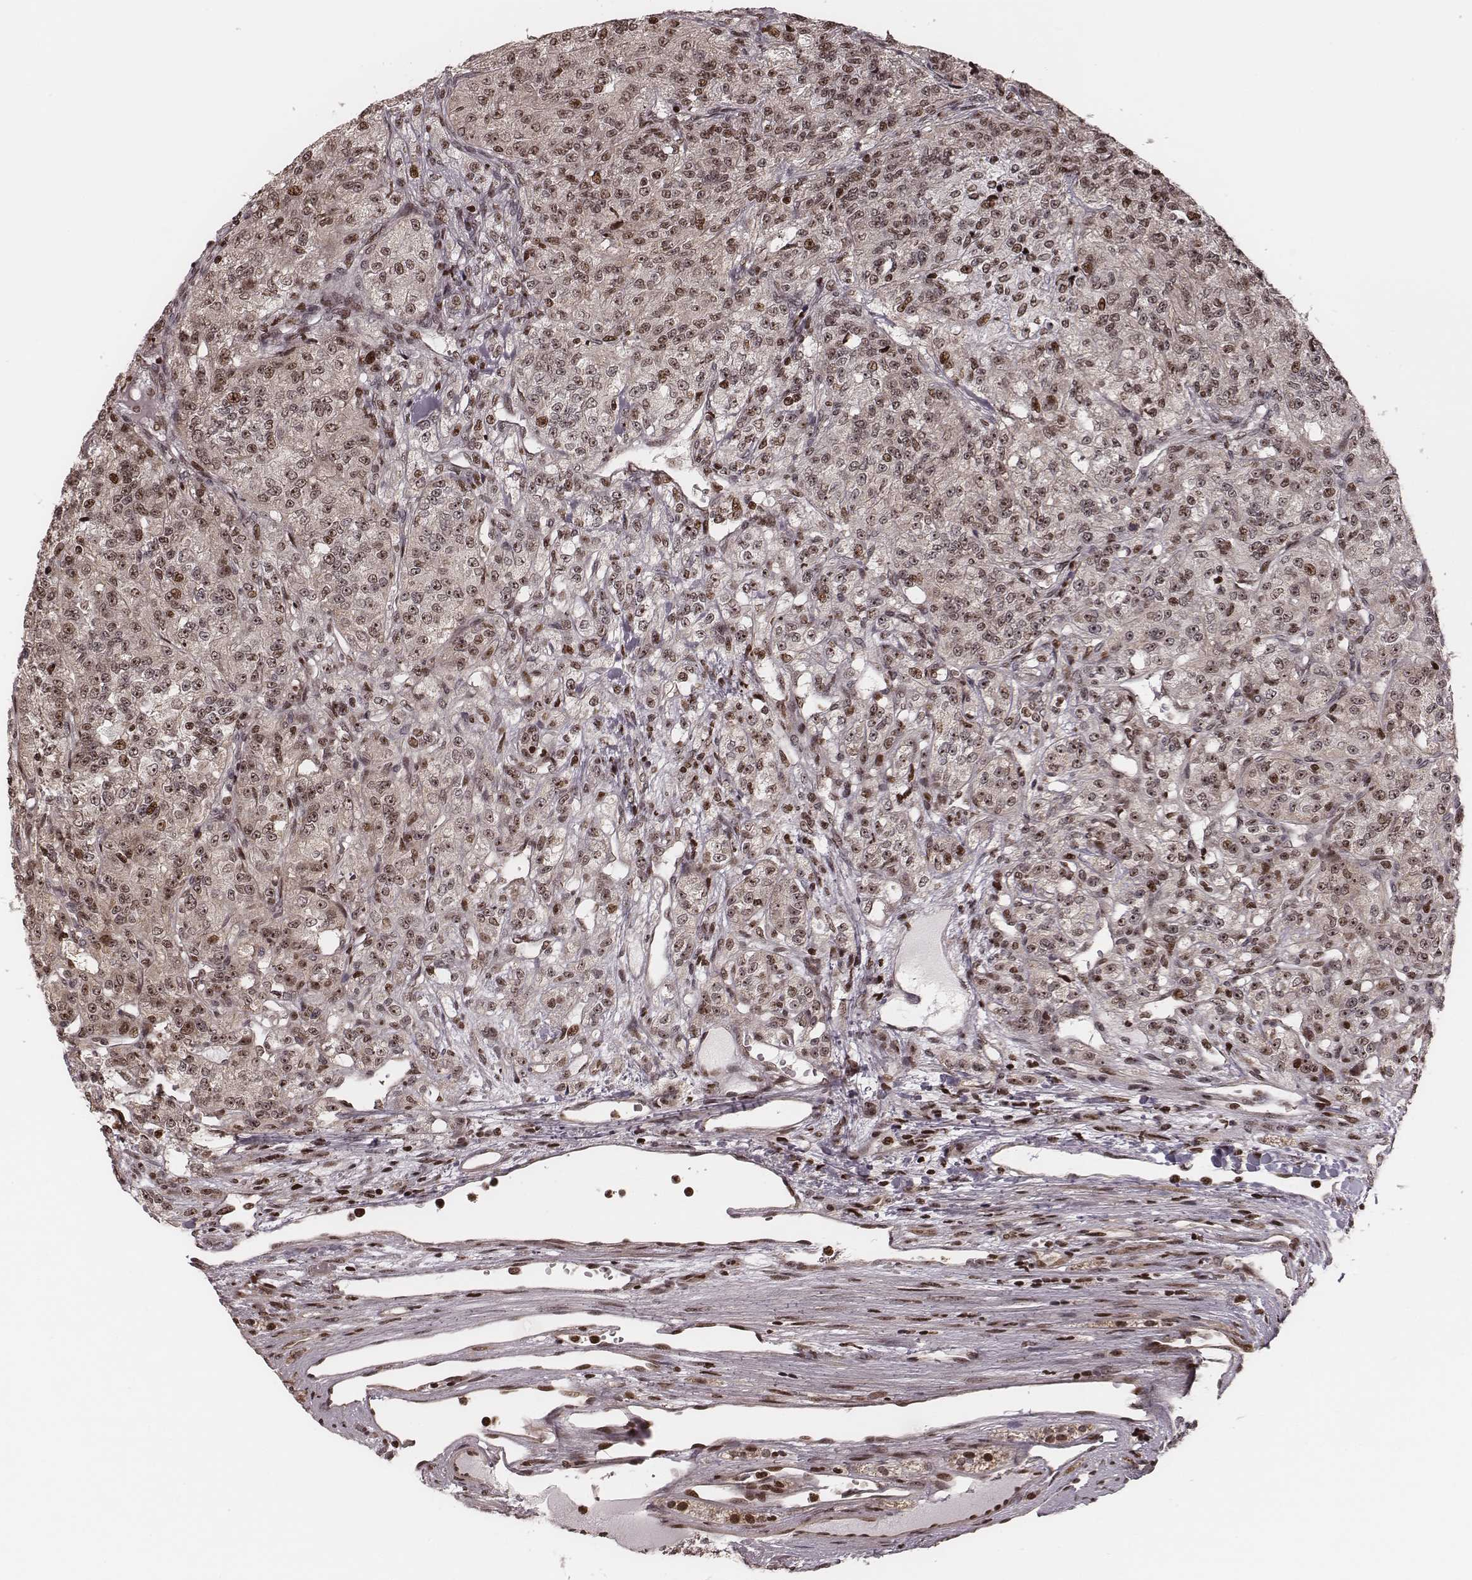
{"staining": {"intensity": "weak", "quantity": "25%-75%", "location": "nuclear"}, "tissue": "renal cancer", "cell_type": "Tumor cells", "image_type": "cancer", "snomed": [{"axis": "morphology", "description": "Adenocarcinoma, NOS"}, {"axis": "topography", "description": "Kidney"}], "caption": "Tumor cells show low levels of weak nuclear positivity in about 25%-75% of cells in human renal adenocarcinoma.", "gene": "VRK3", "patient": {"sex": "female", "age": 63}}